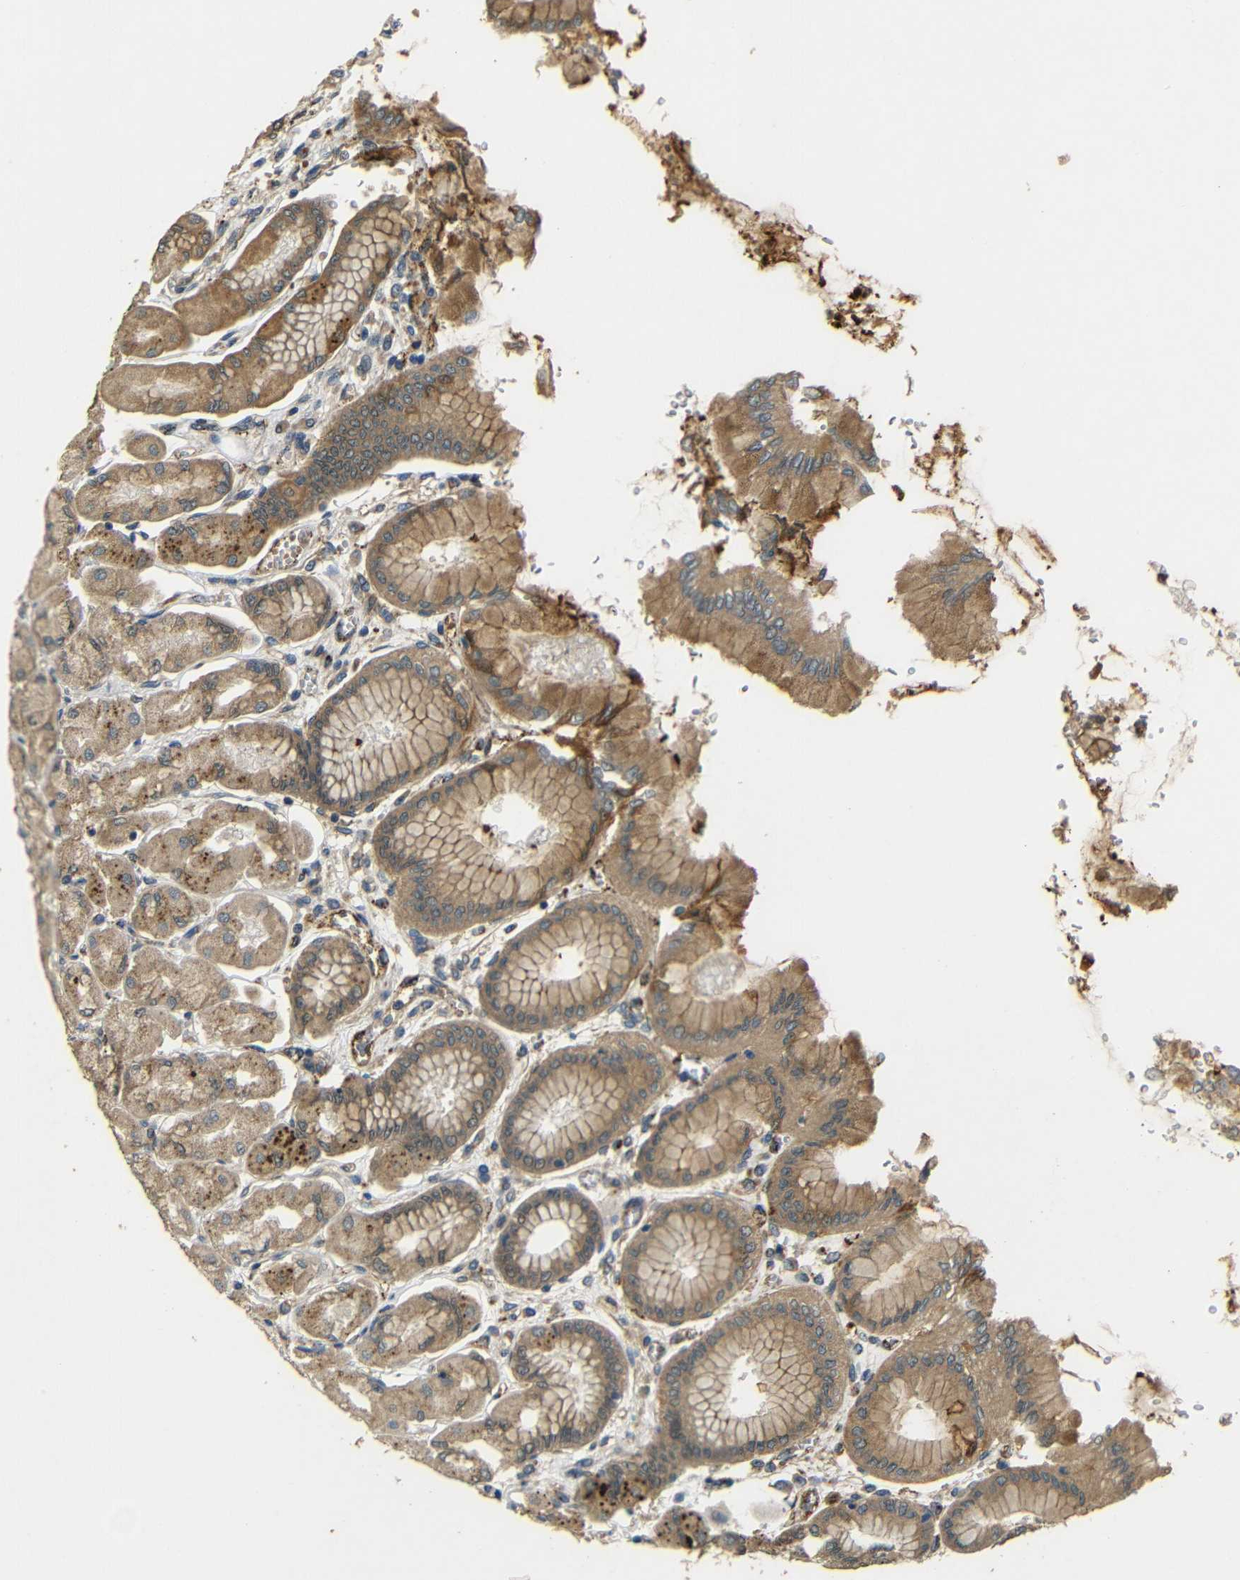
{"staining": {"intensity": "strong", "quantity": "<25%", "location": "cytoplasmic/membranous"}, "tissue": "stomach", "cell_type": "Glandular cells", "image_type": "normal", "snomed": [{"axis": "morphology", "description": "Normal tissue, NOS"}, {"axis": "topography", "description": "Stomach, upper"}], "caption": "Protein expression analysis of unremarkable stomach displays strong cytoplasmic/membranous staining in approximately <25% of glandular cells. (DAB (3,3'-diaminobenzidine) = brown stain, brightfield microscopy at high magnification).", "gene": "ATP7A", "patient": {"sex": "female", "age": 56}}